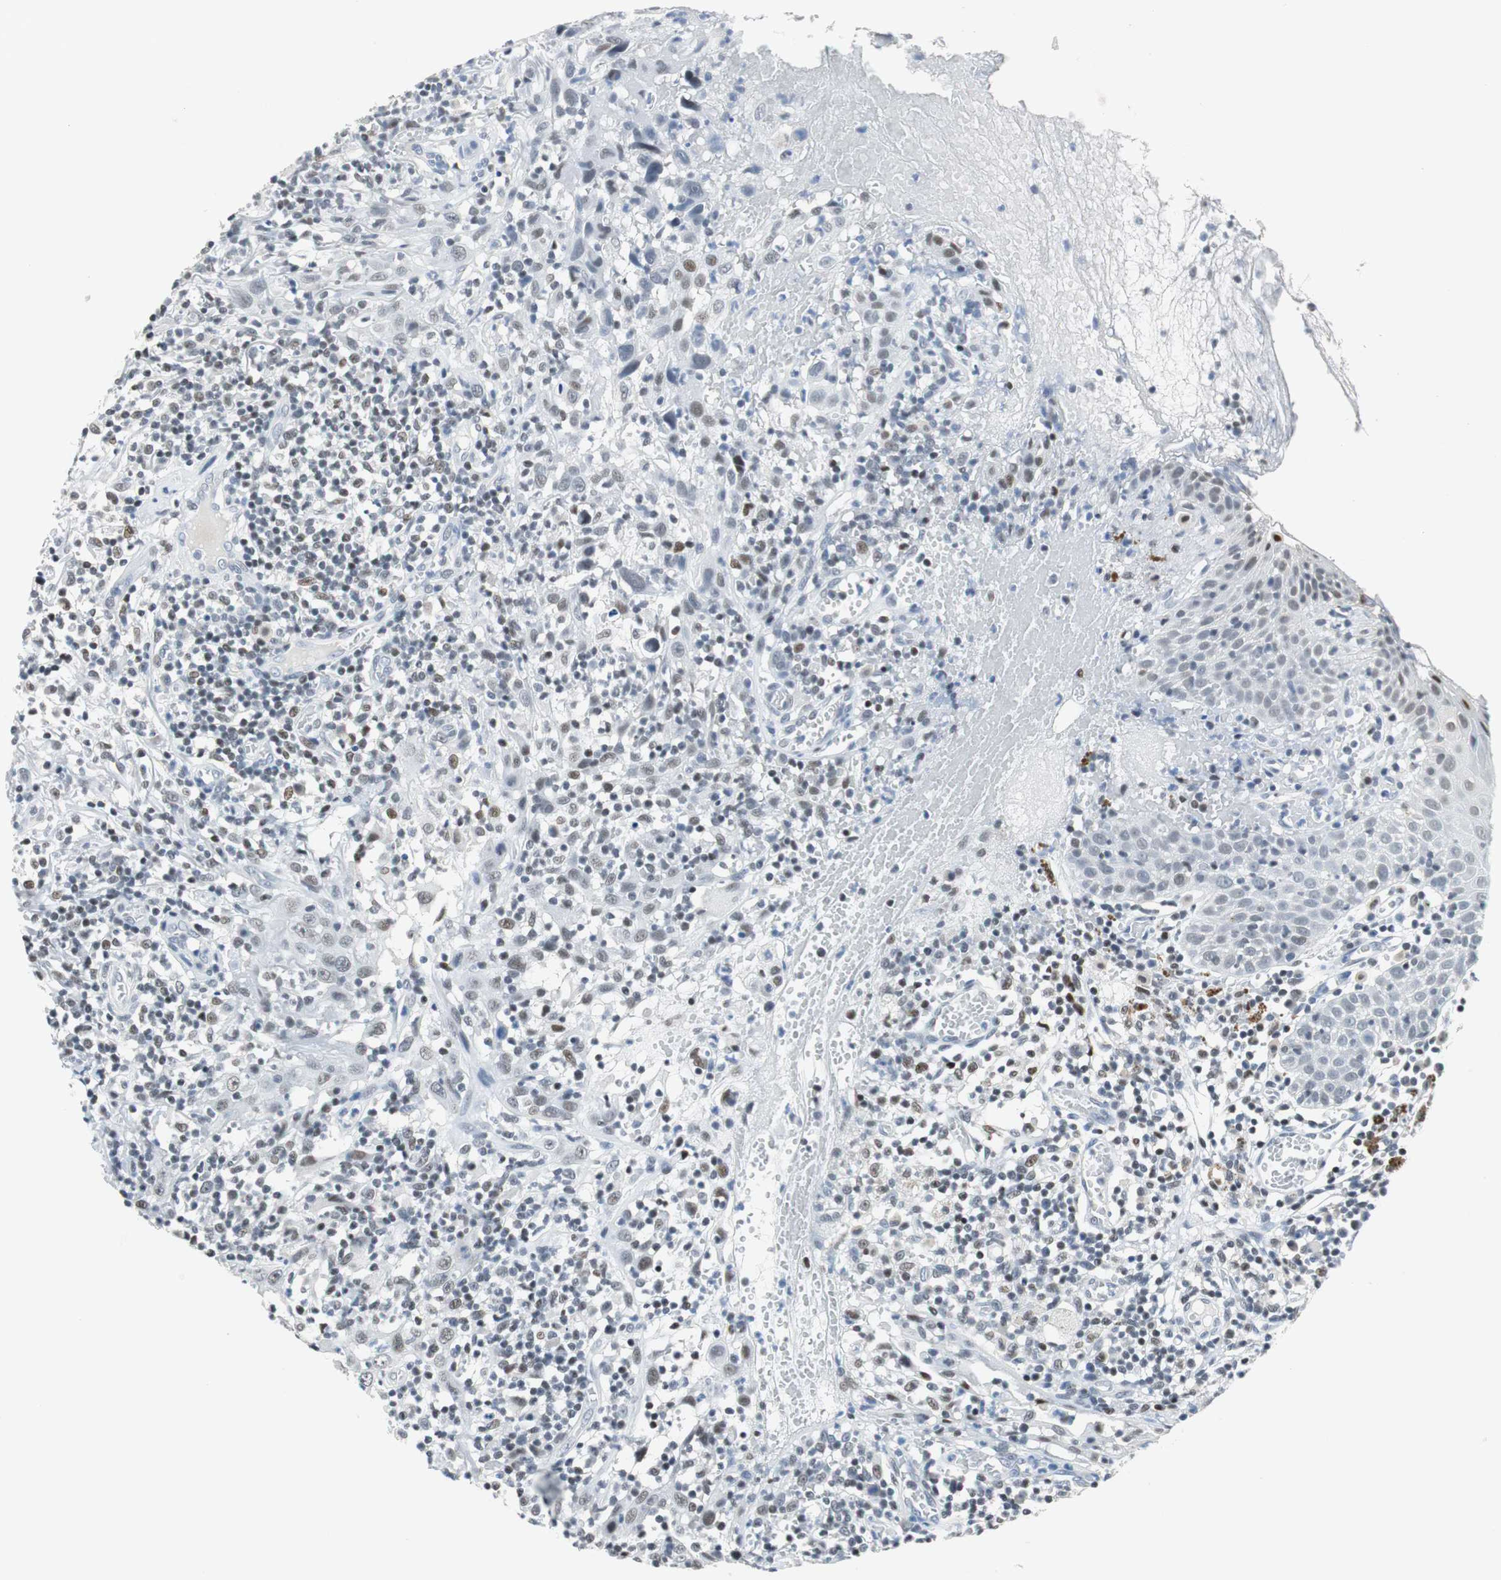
{"staining": {"intensity": "weak", "quantity": "<25%", "location": "nuclear"}, "tissue": "thyroid cancer", "cell_type": "Tumor cells", "image_type": "cancer", "snomed": [{"axis": "morphology", "description": "Carcinoma, NOS"}, {"axis": "topography", "description": "Thyroid gland"}], "caption": "Human thyroid carcinoma stained for a protein using immunohistochemistry displays no expression in tumor cells.", "gene": "HDAC3", "patient": {"sex": "female", "age": 77}}